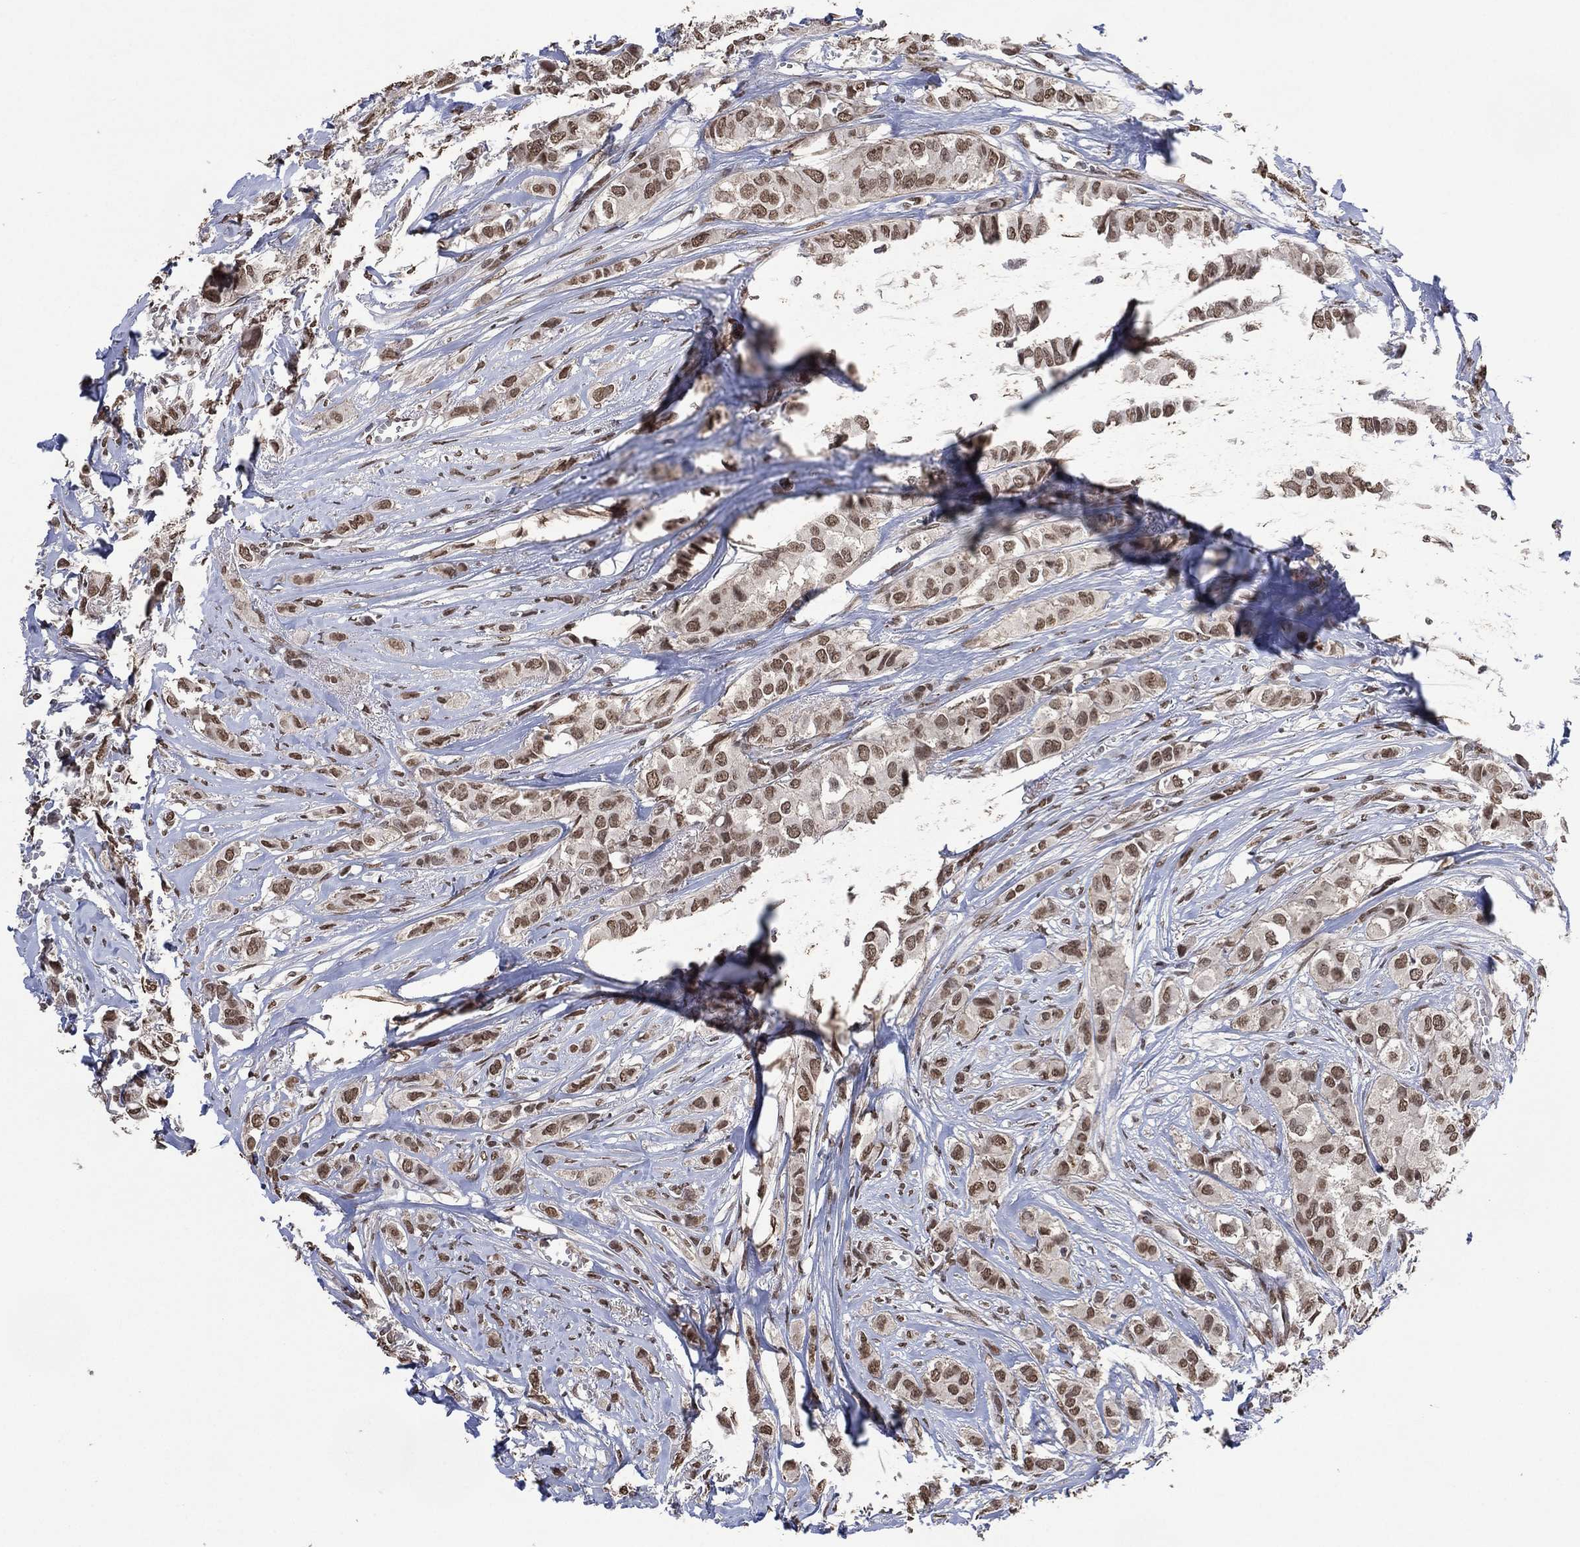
{"staining": {"intensity": "weak", "quantity": ">75%", "location": "nuclear"}, "tissue": "breast cancer", "cell_type": "Tumor cells", "image_type": "cancer", "snomed": [{"axis": "morphology", "description": "Duct carcinoma"}, {"axis": "topography", "description": "Breast"}], "caption": "Weak nuclear protein staining is identified in about >75% of tumor cells in breast cancer.", "gene": "EHMT1", "patient": {"sex": "female", "age": 85}}